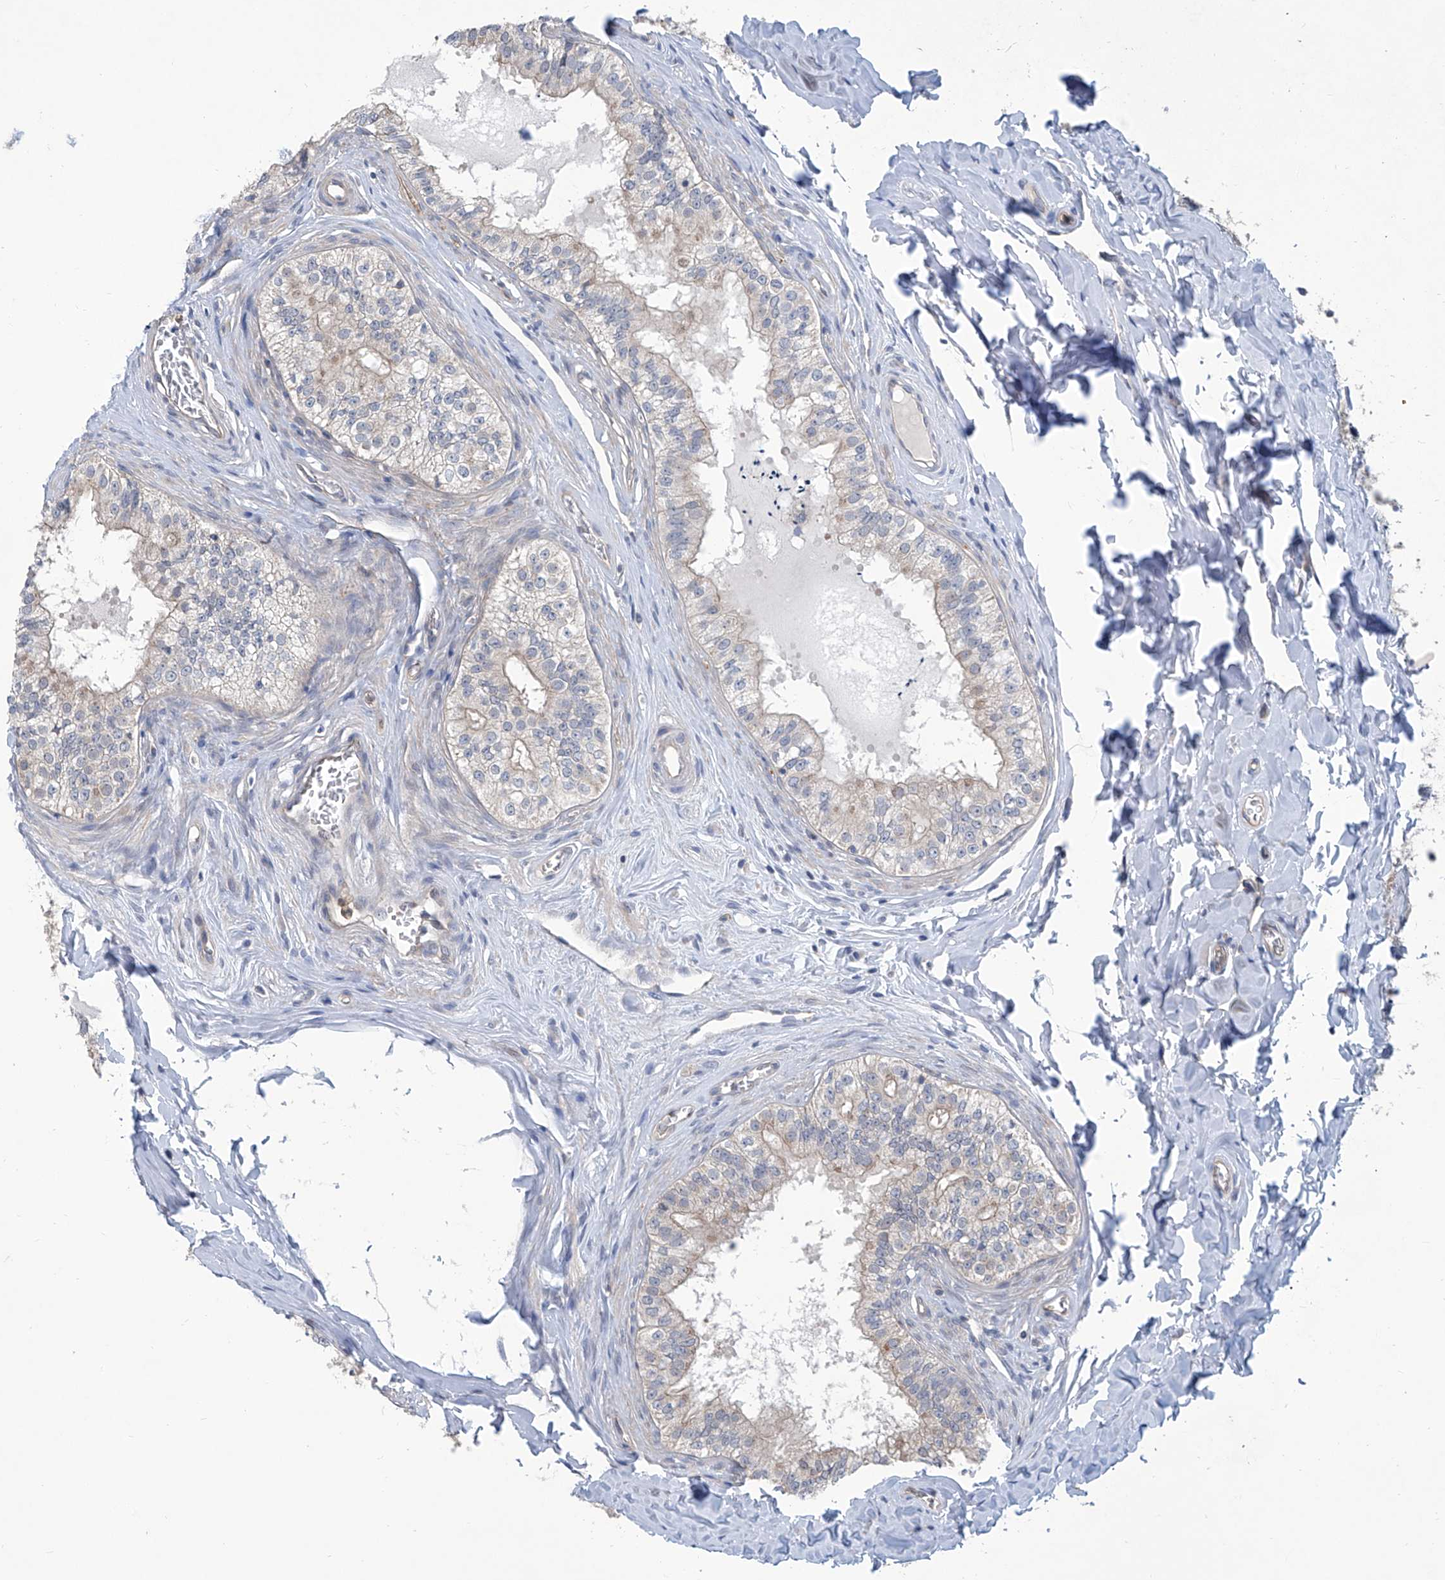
{"staining": {"intensity": "weak", "quantity": "<25%", "location": "cytoplasmic/membranous"}, "tissue": "epididymis", "cell_type": "Glandular cells", "image_type": "normal", "snomed": [{"axis": "morphology", "description": "Normal tissue, NOS"}, {"axis": "topography", "description": "Epididymis"}], "caption": "The IHC micrograph has no significant staining in glandular cells of epididymis. (Stains: DAB (3,3'-diaminobenzidine) IHC with hematoxylin counter stain, Microscopy: brightfield microscopy at high magnification).", "gene": "EIF2D", "patient": {"sex": "male", "age": 29}}